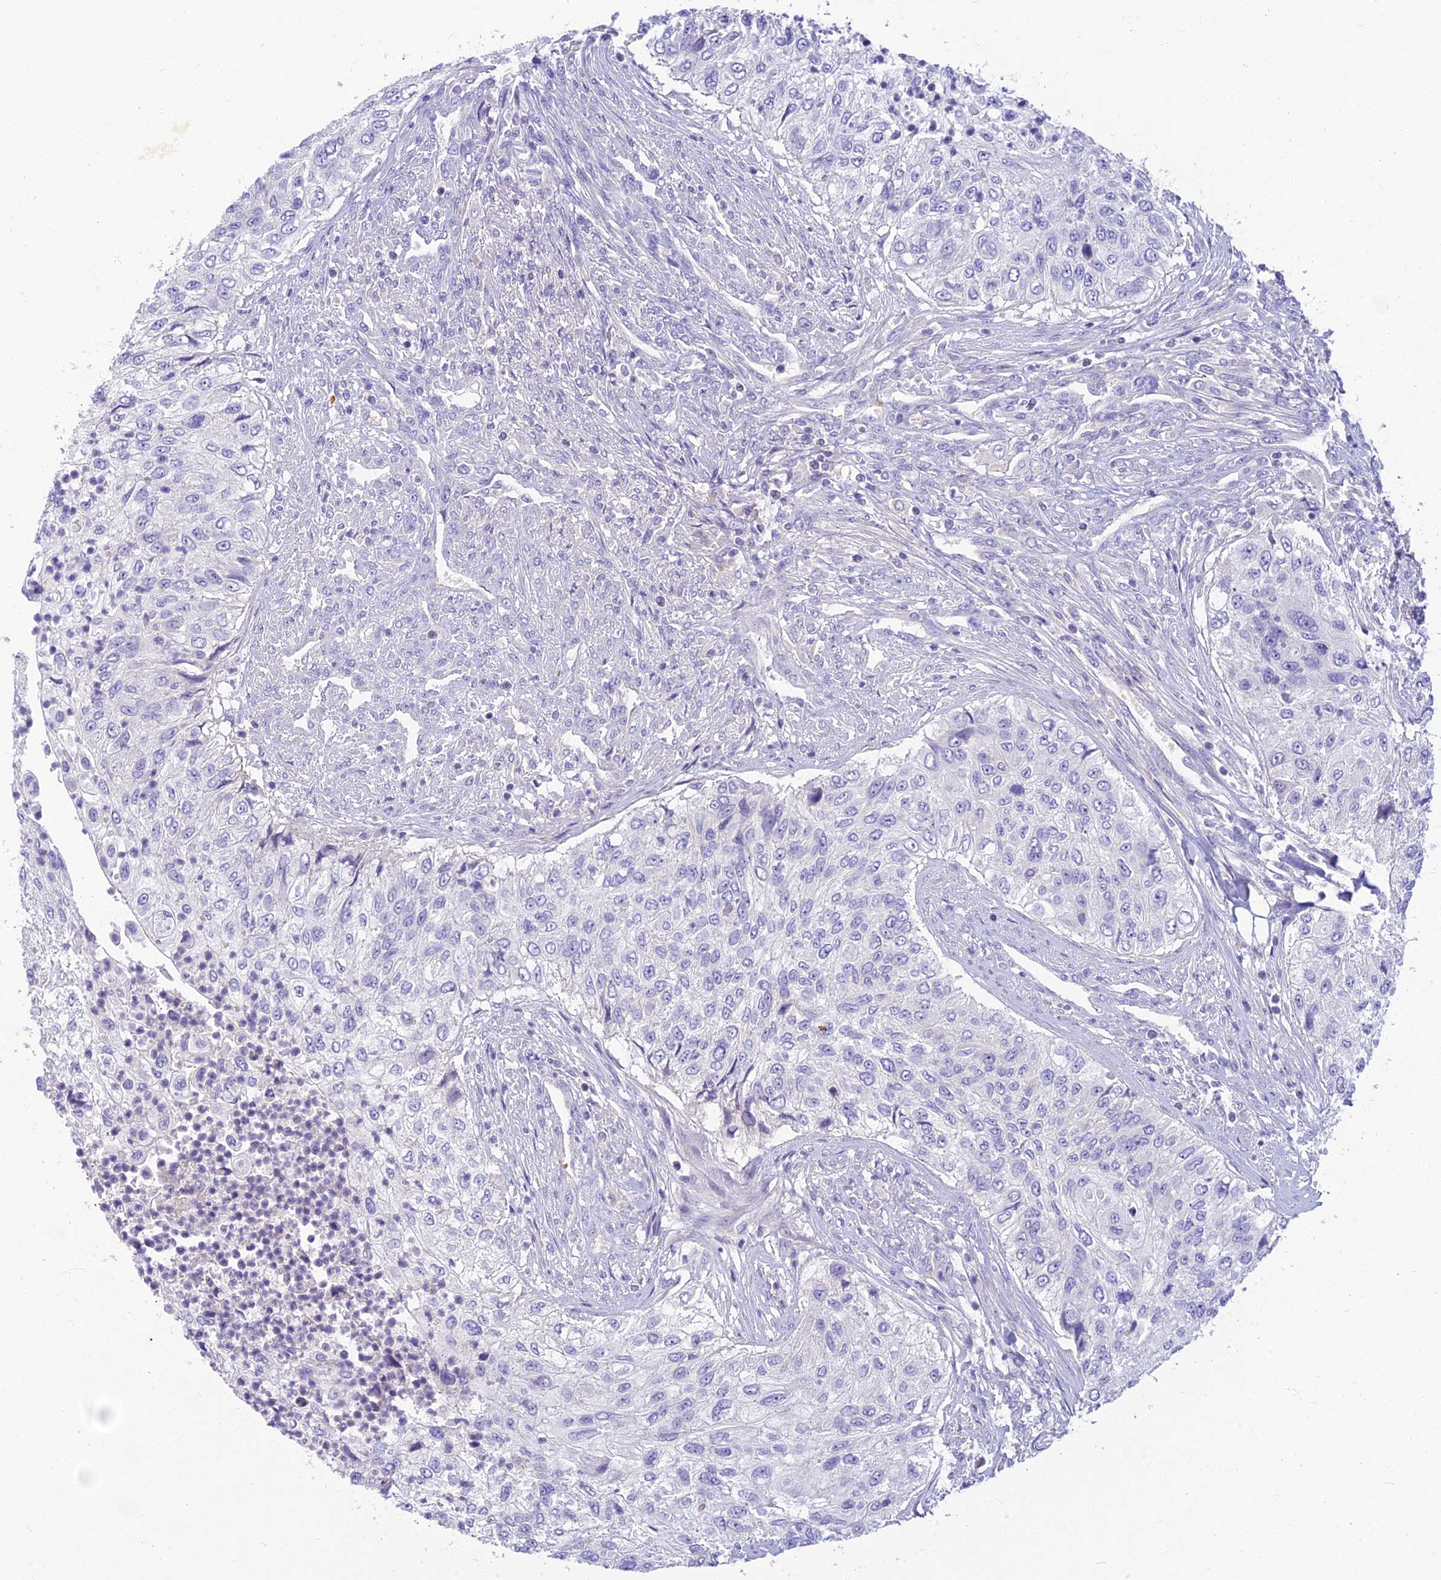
{"staining": {"intensity": "negative", "quantity": "none", "location": "none"}, "tissue": "urothelial cancer", "cell_type": "Tumor cells", "image_type": "cancer", "snomed": [{"axis": "morphology", "description": "Urothelial carcinoma, High grade"}, {"axis": "topography", "description": "Urinary bladder"}], "caption": "This is an immunohistochemistry micrograph of human urothelial cancer. There is no staining in tumor cells.", "gene": "CLIP4", "patient": {"sex": "female", "age": 60}}